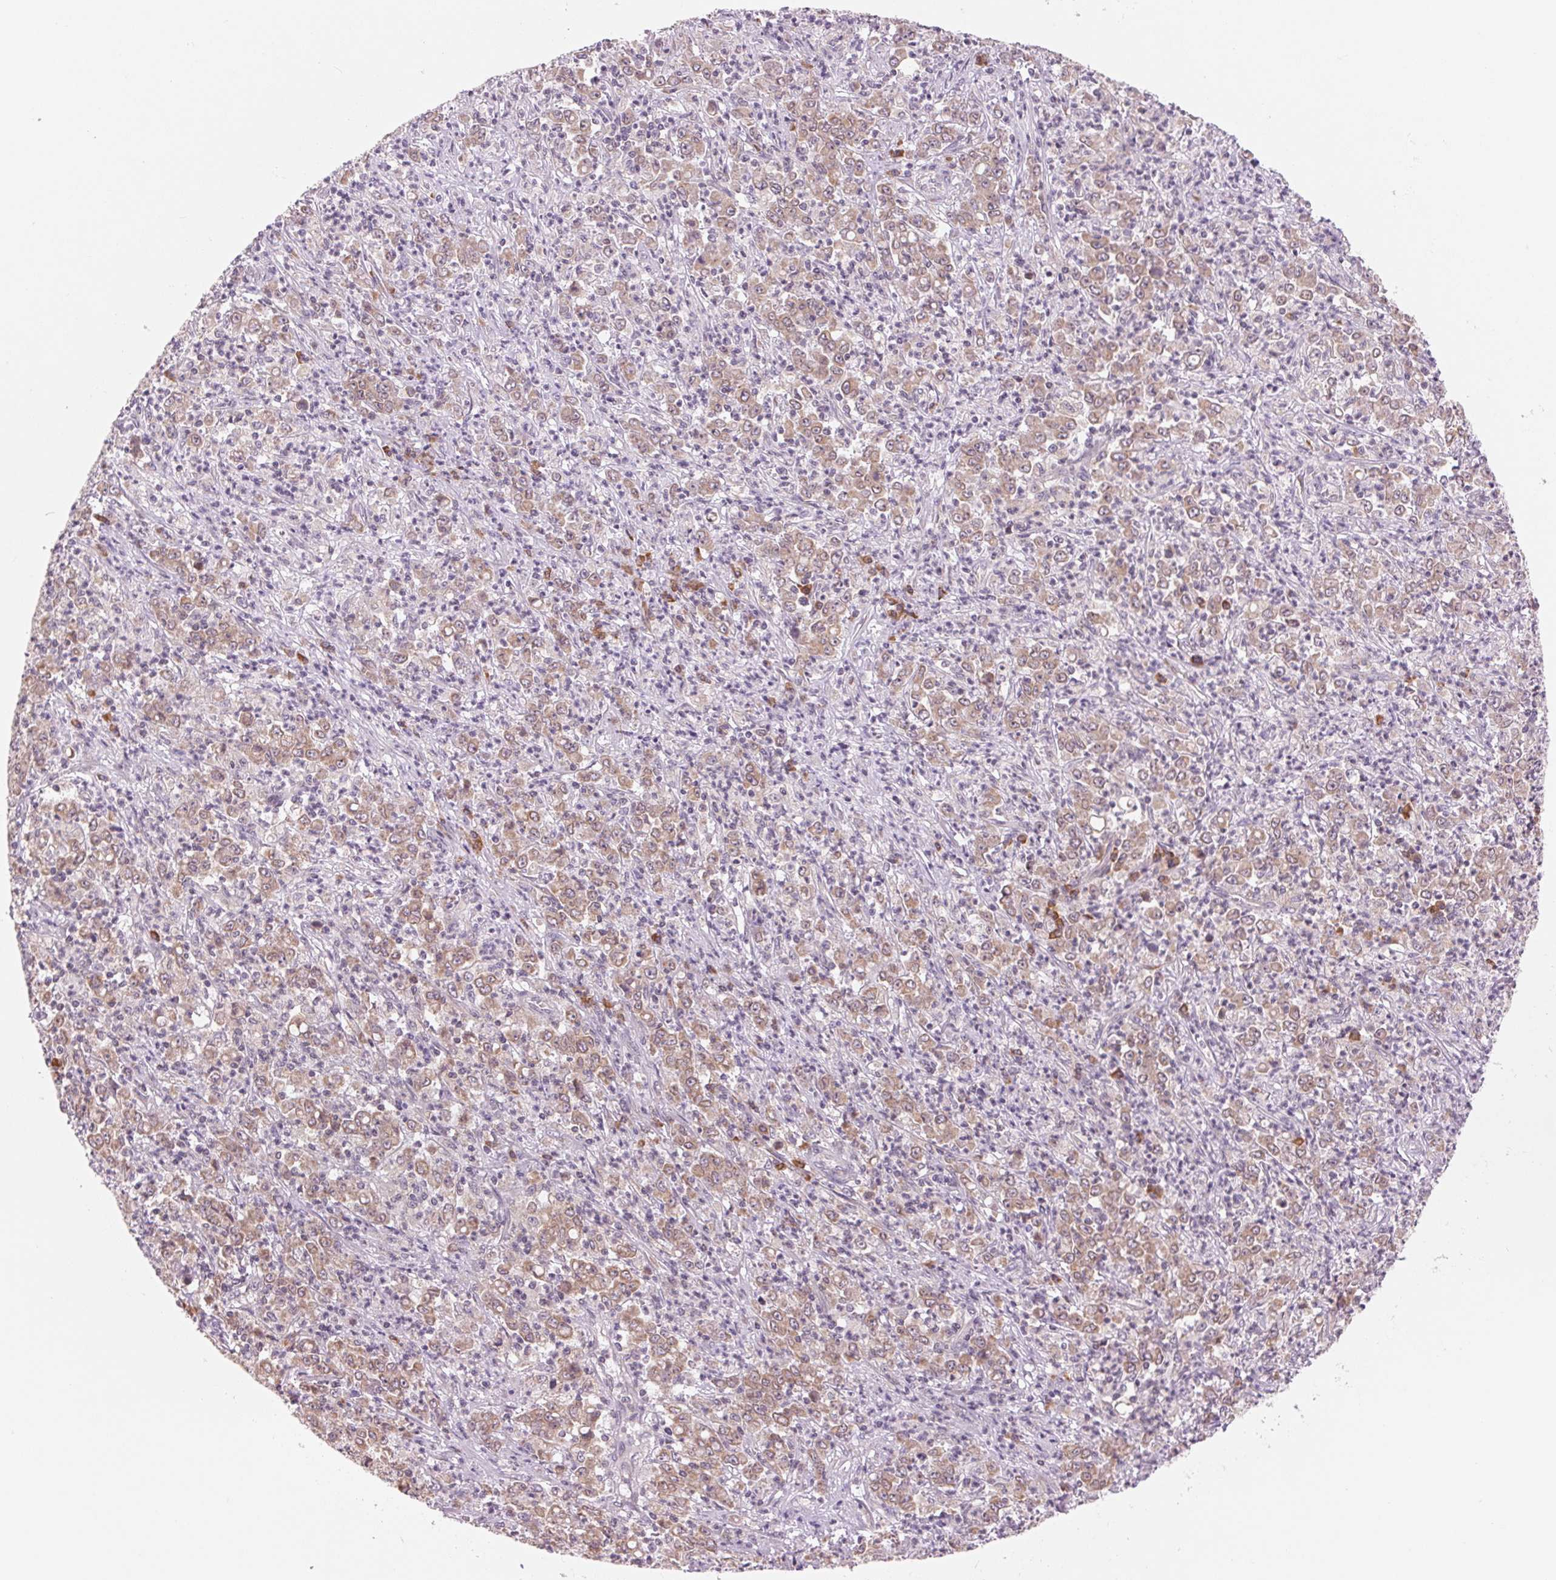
{"staining": {"intensity": "weak", "quantity": ">75%", "location": "cytoplasmic/membranous"}, "tissue": "stomach cancer", "cell_type": "Tumor cells", "image_type": "cancer", "snomed": [{"axis": "morphology", "description": "Adenocarcinoma, NOS"}, {"axis": "topography", "description": "Stomach, lower"}], "caption": "A brown stain shows weak cytoplasmic/membranous expression of a protein in stomach adenocarcinoma tumor cells.", "gene": "TECR", "patient": {"sex": "female", "age": 71}}